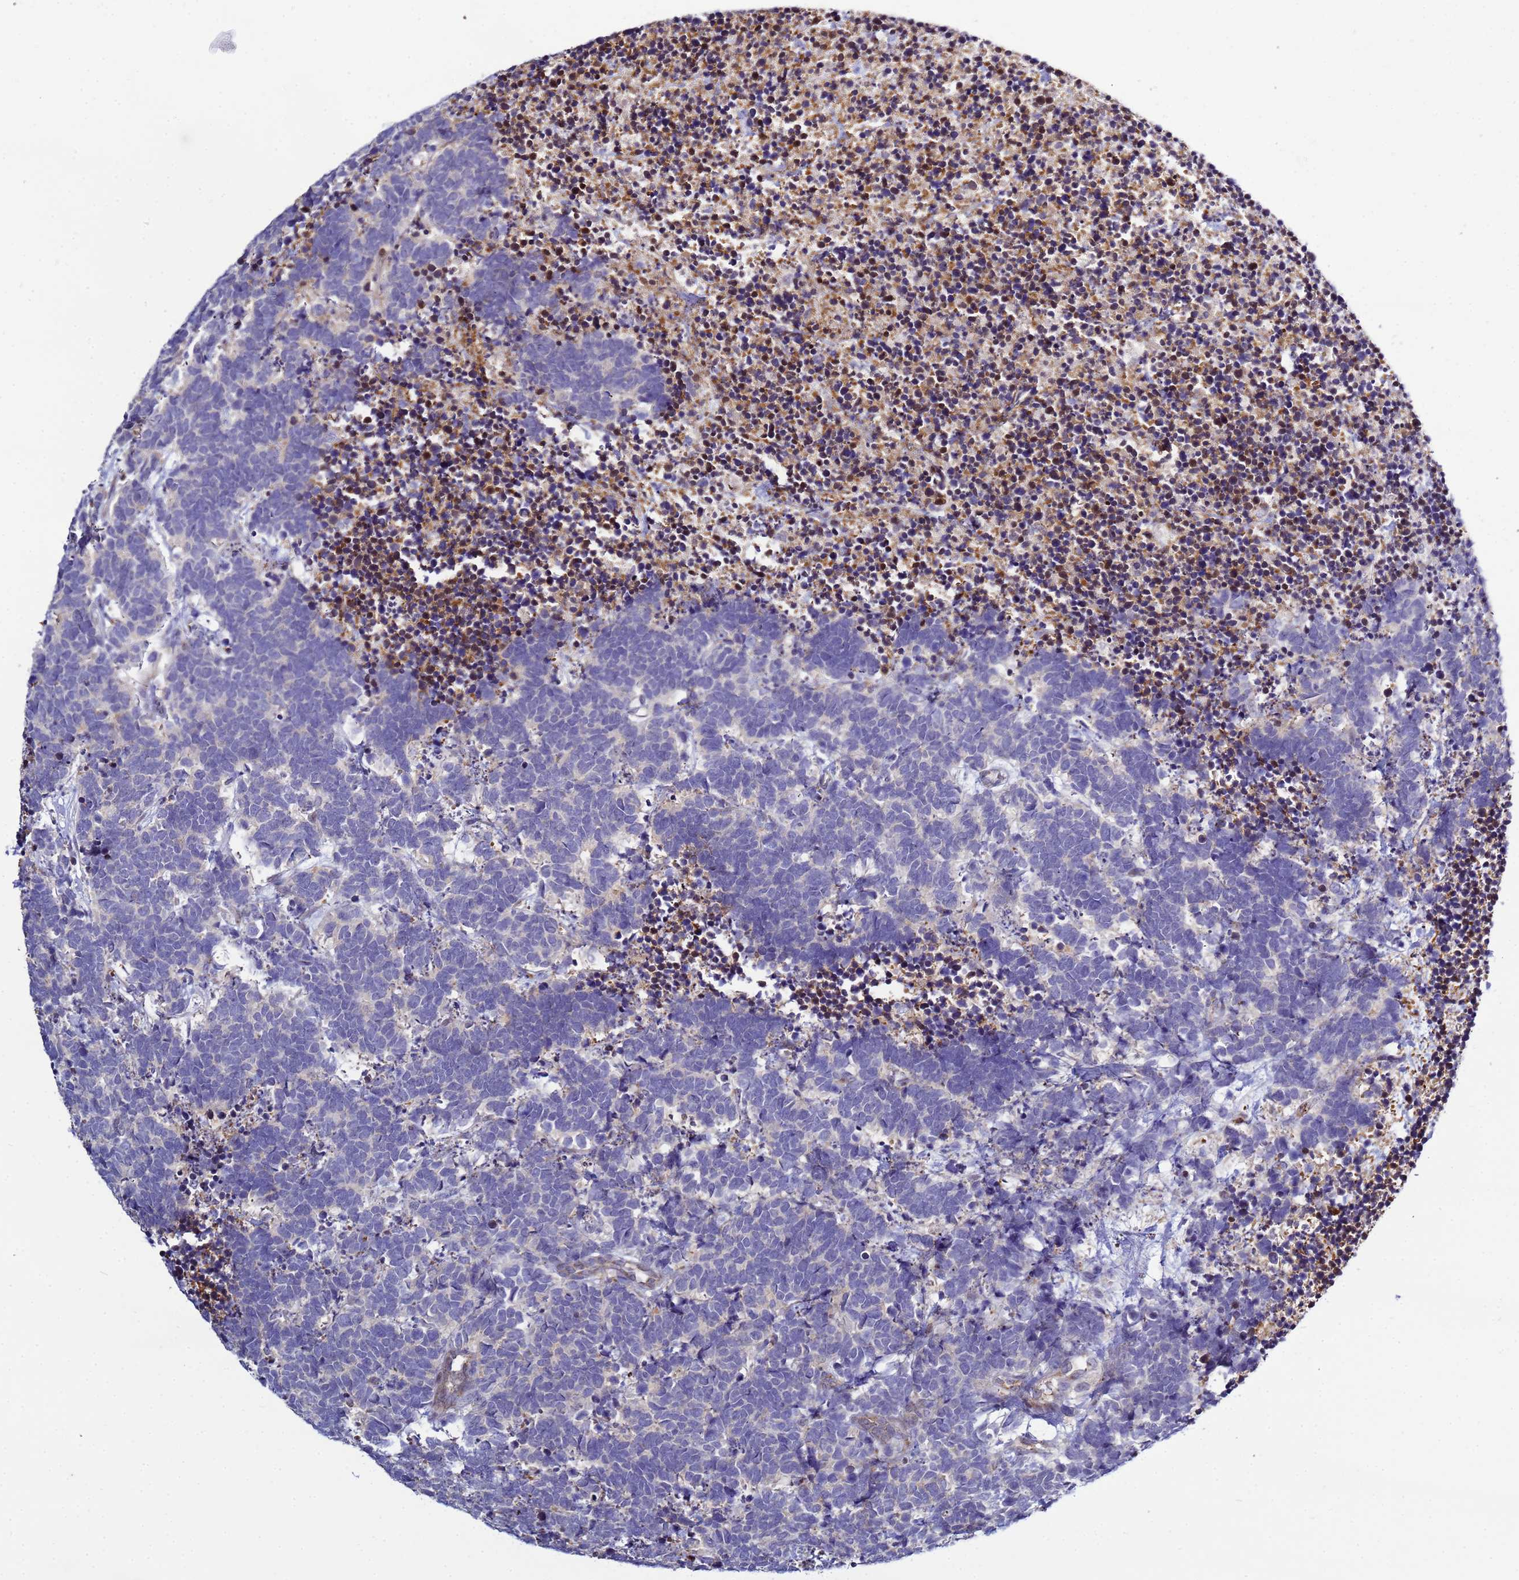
{"staining": {"intensity": "negative", "quantity": "none", "location": "none"}, "tissue": "carcinoid", "cell_type": "Tumor cells", "image_type": "cancer", "snomed": [{"axis": "morphology", "description": "Carcinoma, NOS"}, {"axis": "morphology", "description": "Carcinoid, malignant, NOS"}, {"axis": "topography", "description": "Urinary bladder"}], "caption": "This is an IHC histopathology image of human carcinoma. There is no positivity in tumor cells.", "gene": "NOL8", "patient": {"sex": "male", "age": 57}}